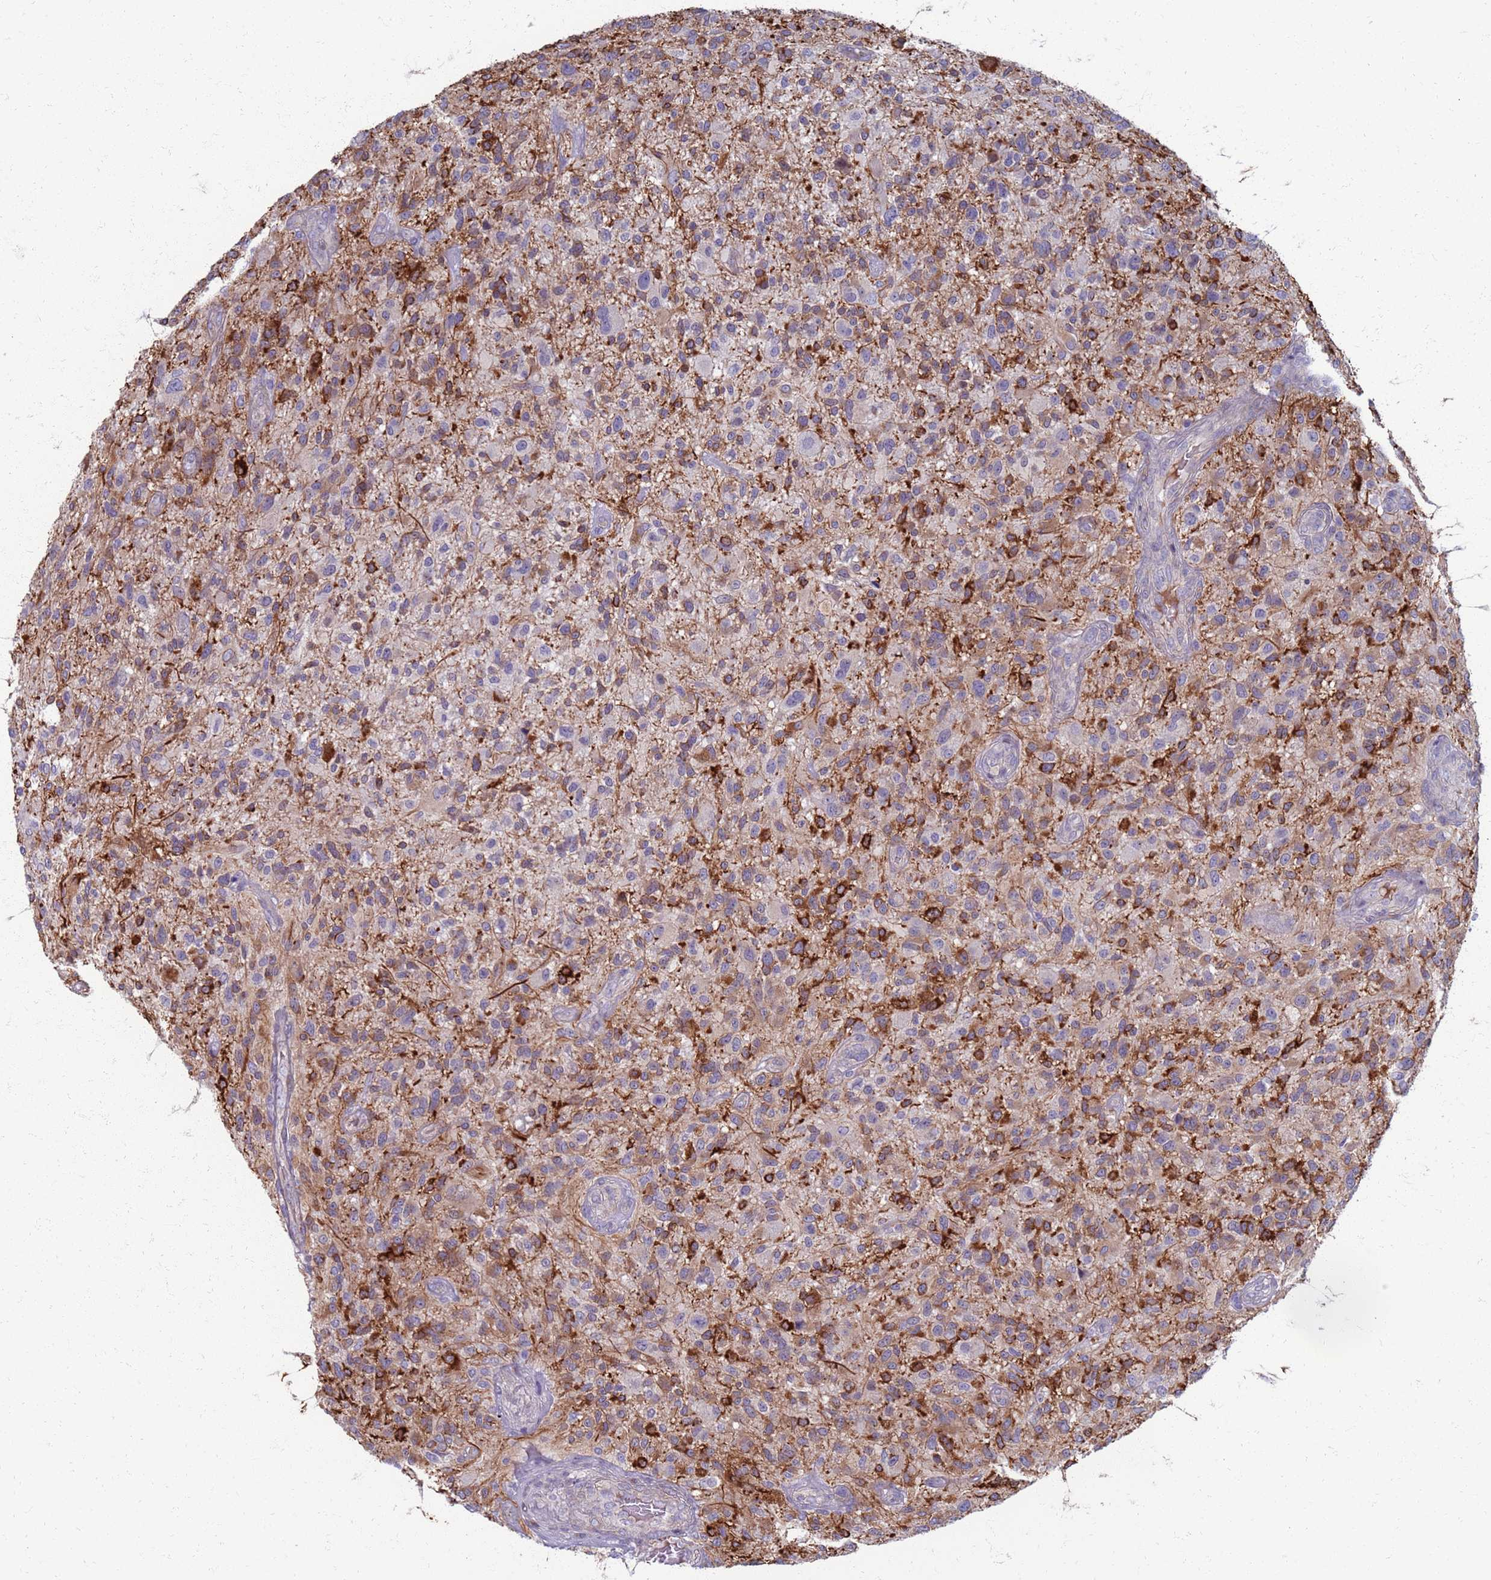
{"staining": {"intensity": "strong", "quantity": "<25%", "location": "cytoplasmic/membranous"}, "tissue": "glioma", "cell_type": "Tumor cells", "image_type": "cancer", "snomed": [{"axis": "morphology", "description": "Glioma, malignant, High grade"}, {"axis": "topography", "description": "Brain"}], "caption": "Strong cytoplasmic/membranous protein expression is identified in about <25% of tumor cells in glioma.", "gene": "CLCA2", "patient": {"sex": "male", "age": 47}}